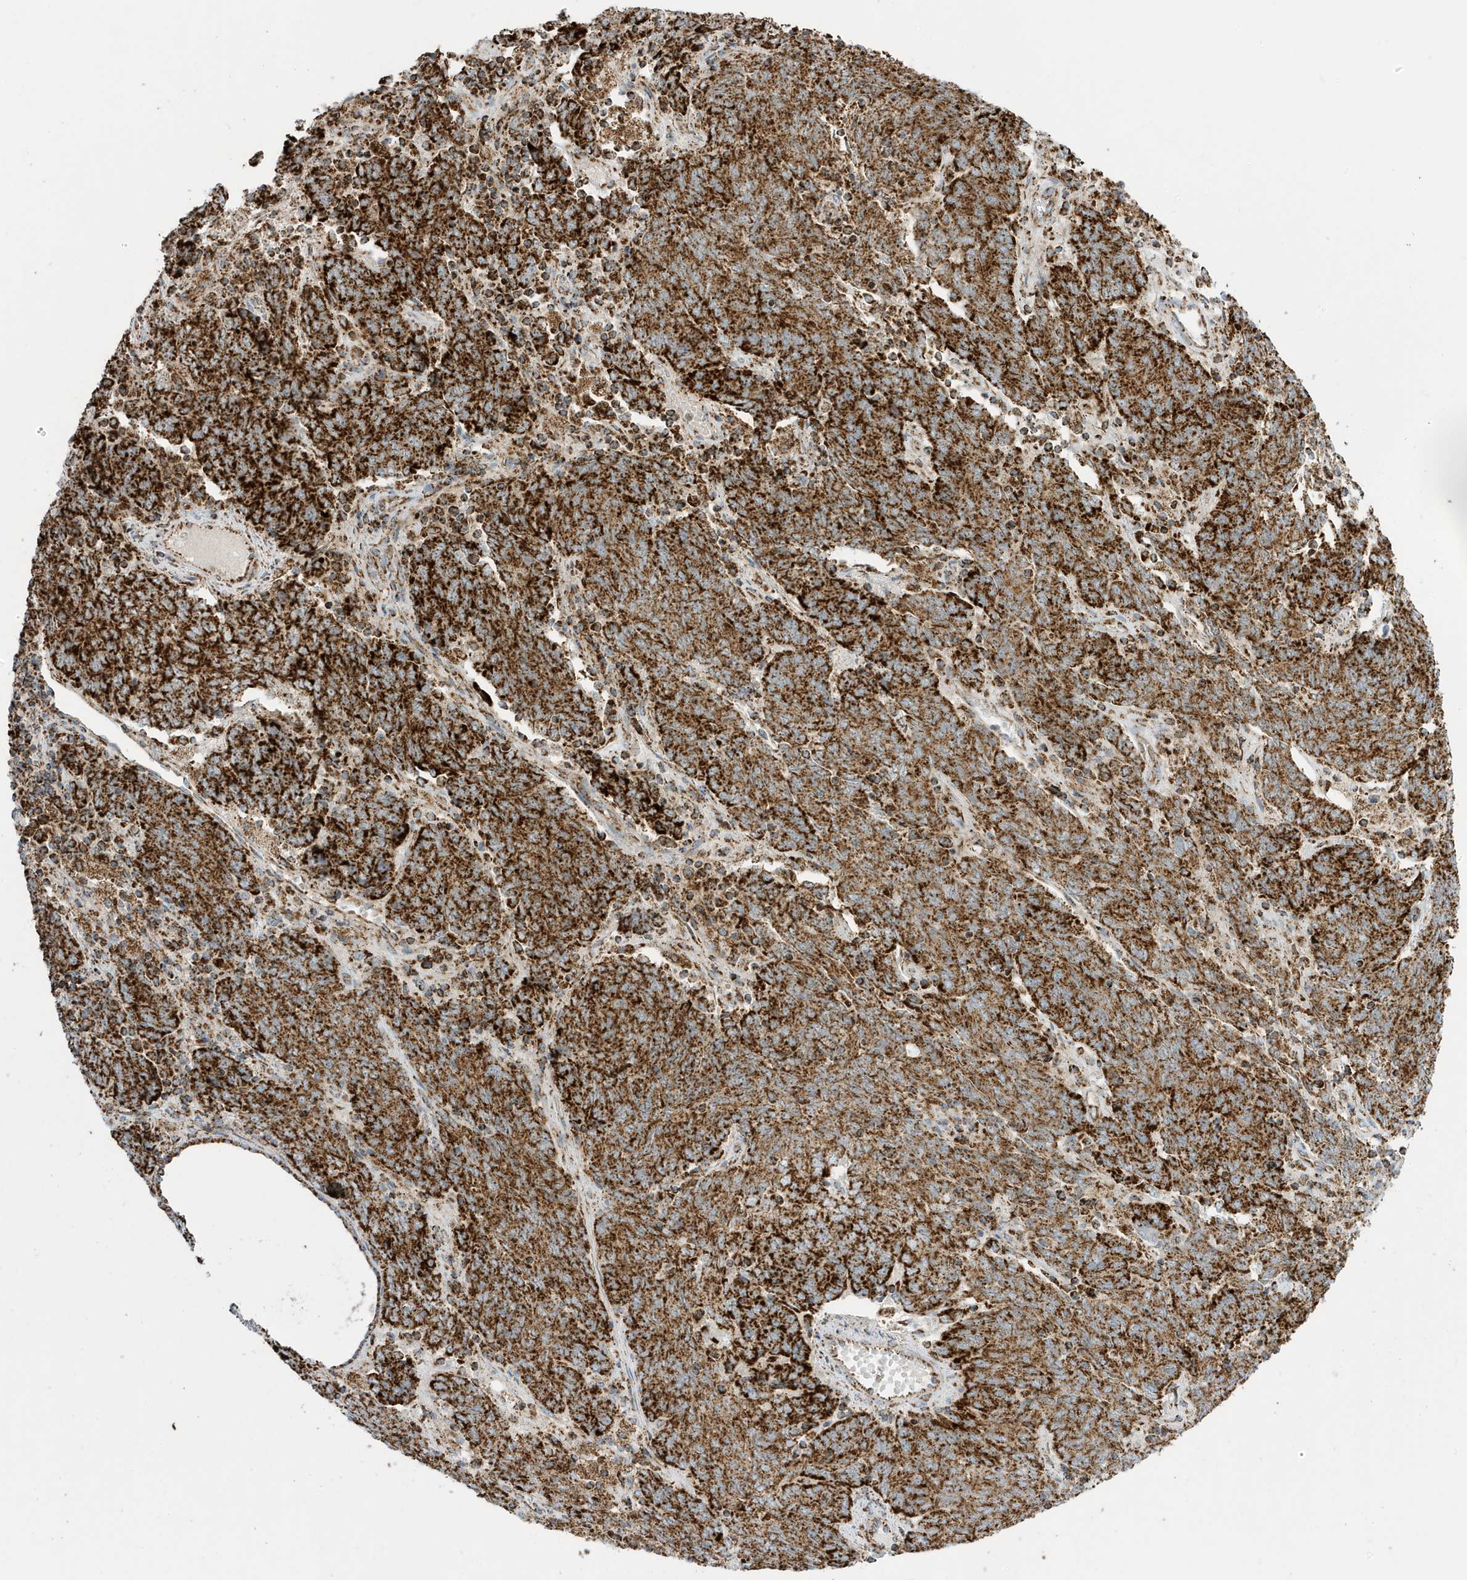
{"staining": {"intensity": "strong", "quantity": ">75%", "location": "cytoplasmic/membranous"}, "tissue": "endometrial cancer", "cell_type": "Tumor cells", "image_type": "cancer", "snomed": [{"axis": "morphology", "description": "Adenocarcinoma, NOS"}, {"axis": "topography", "description": "Endometrium"}], "caption": "DAB (3,3'-diaminobenzidine) immunohistochemical staining of human adenocarcinoma (endometrial) displays strong cytoplasmic/membranous protein staining in about >75% of tumor cells.", "gene": "ATP5ME", "patient": {"sex": "female", "age": 80}}